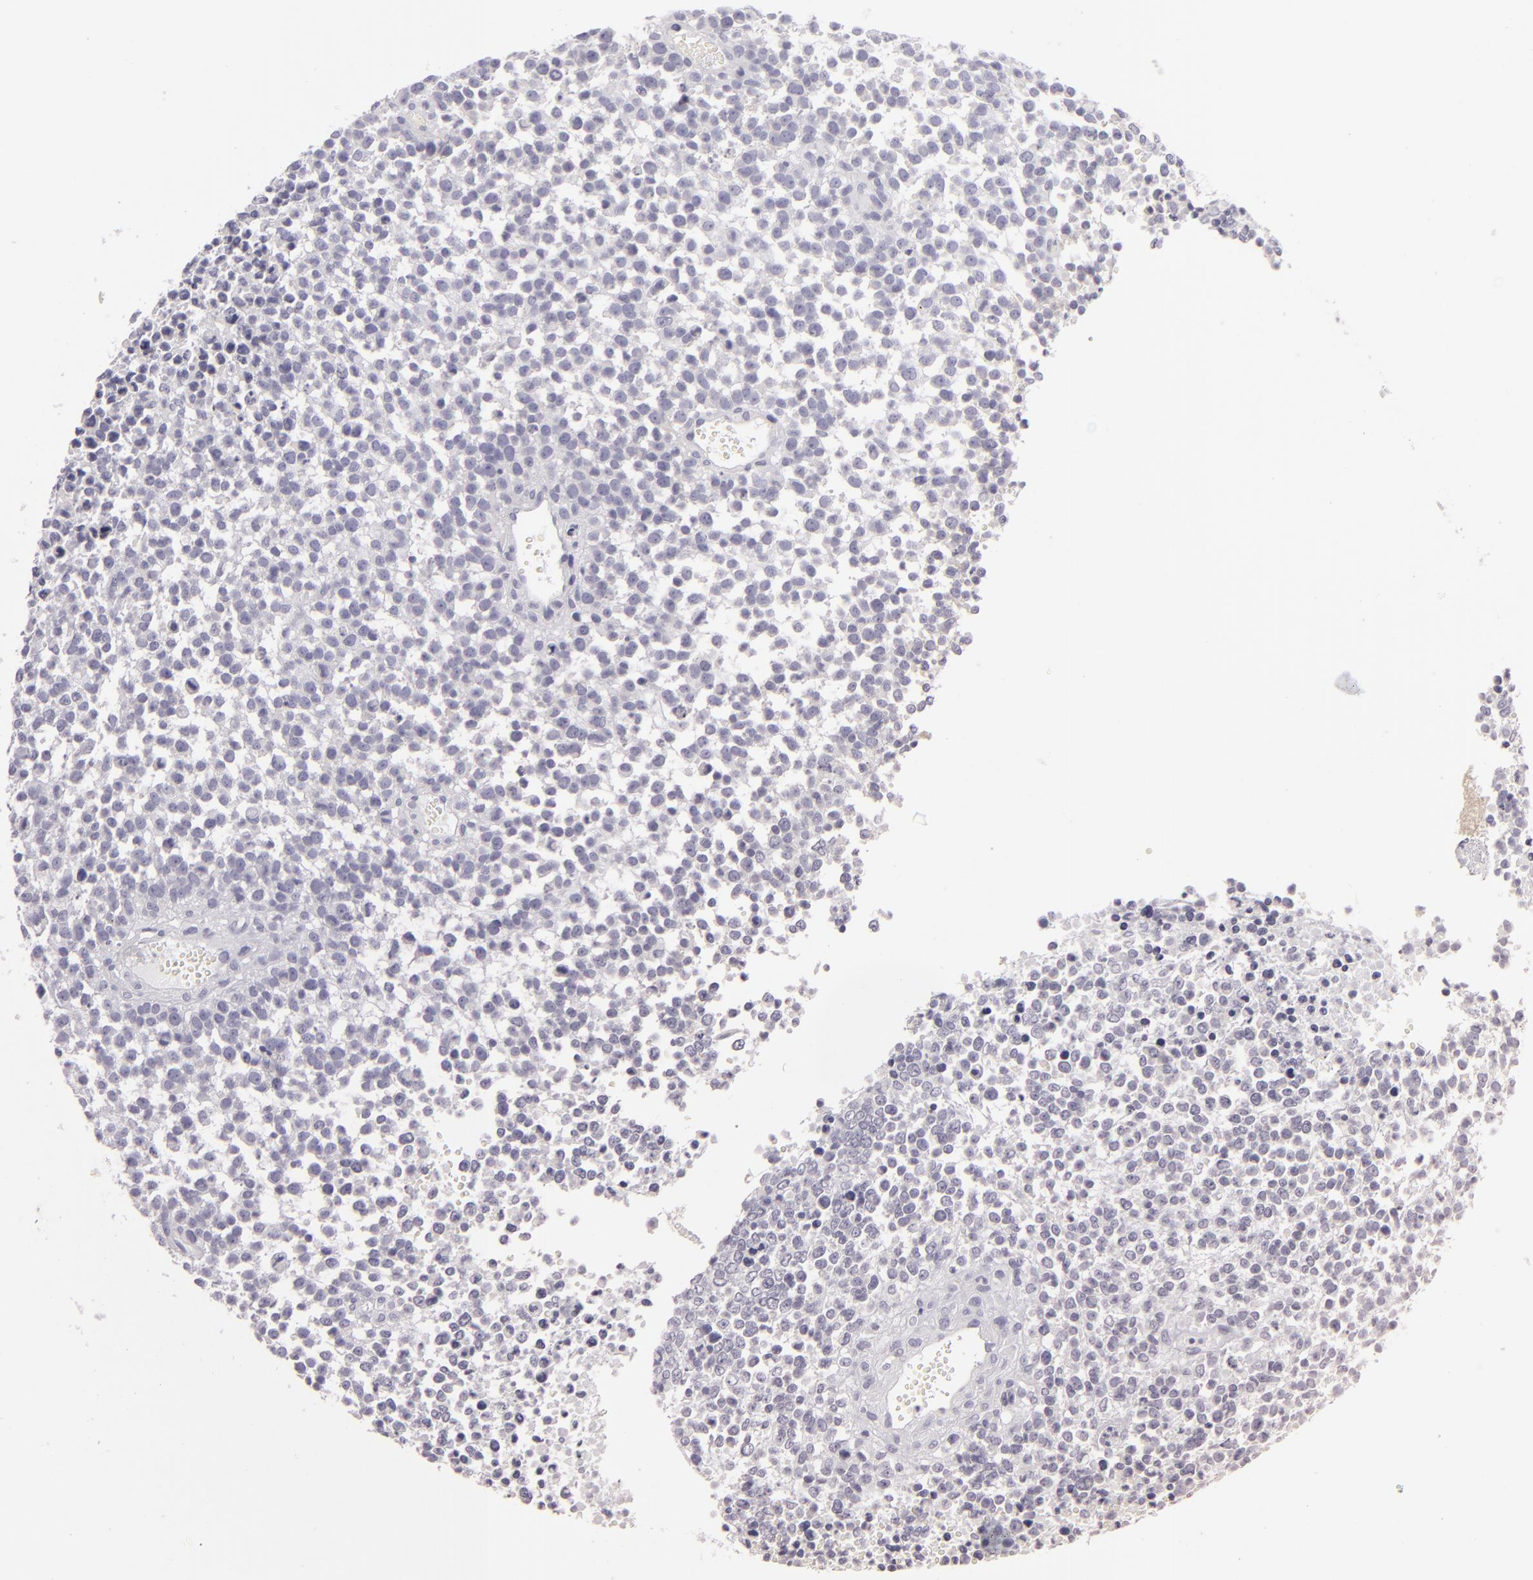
{"staining": {"intensity": "negative", "quantity": "none", "location": "none"}, "tissue": "glioma", "cell_type": "Tumor cells", "image_type": "cancer", "snomed": [{"axis": "morphology", "description": "Glioma, malignant, High grade"}, {"axis": "topography", "description": "Brain"}], "caption": "The photomicrograph demonstrates no staining of tumor cells in glioma.", "gene": "DLG4", "patient": {"sex": "male", "age": 66}}